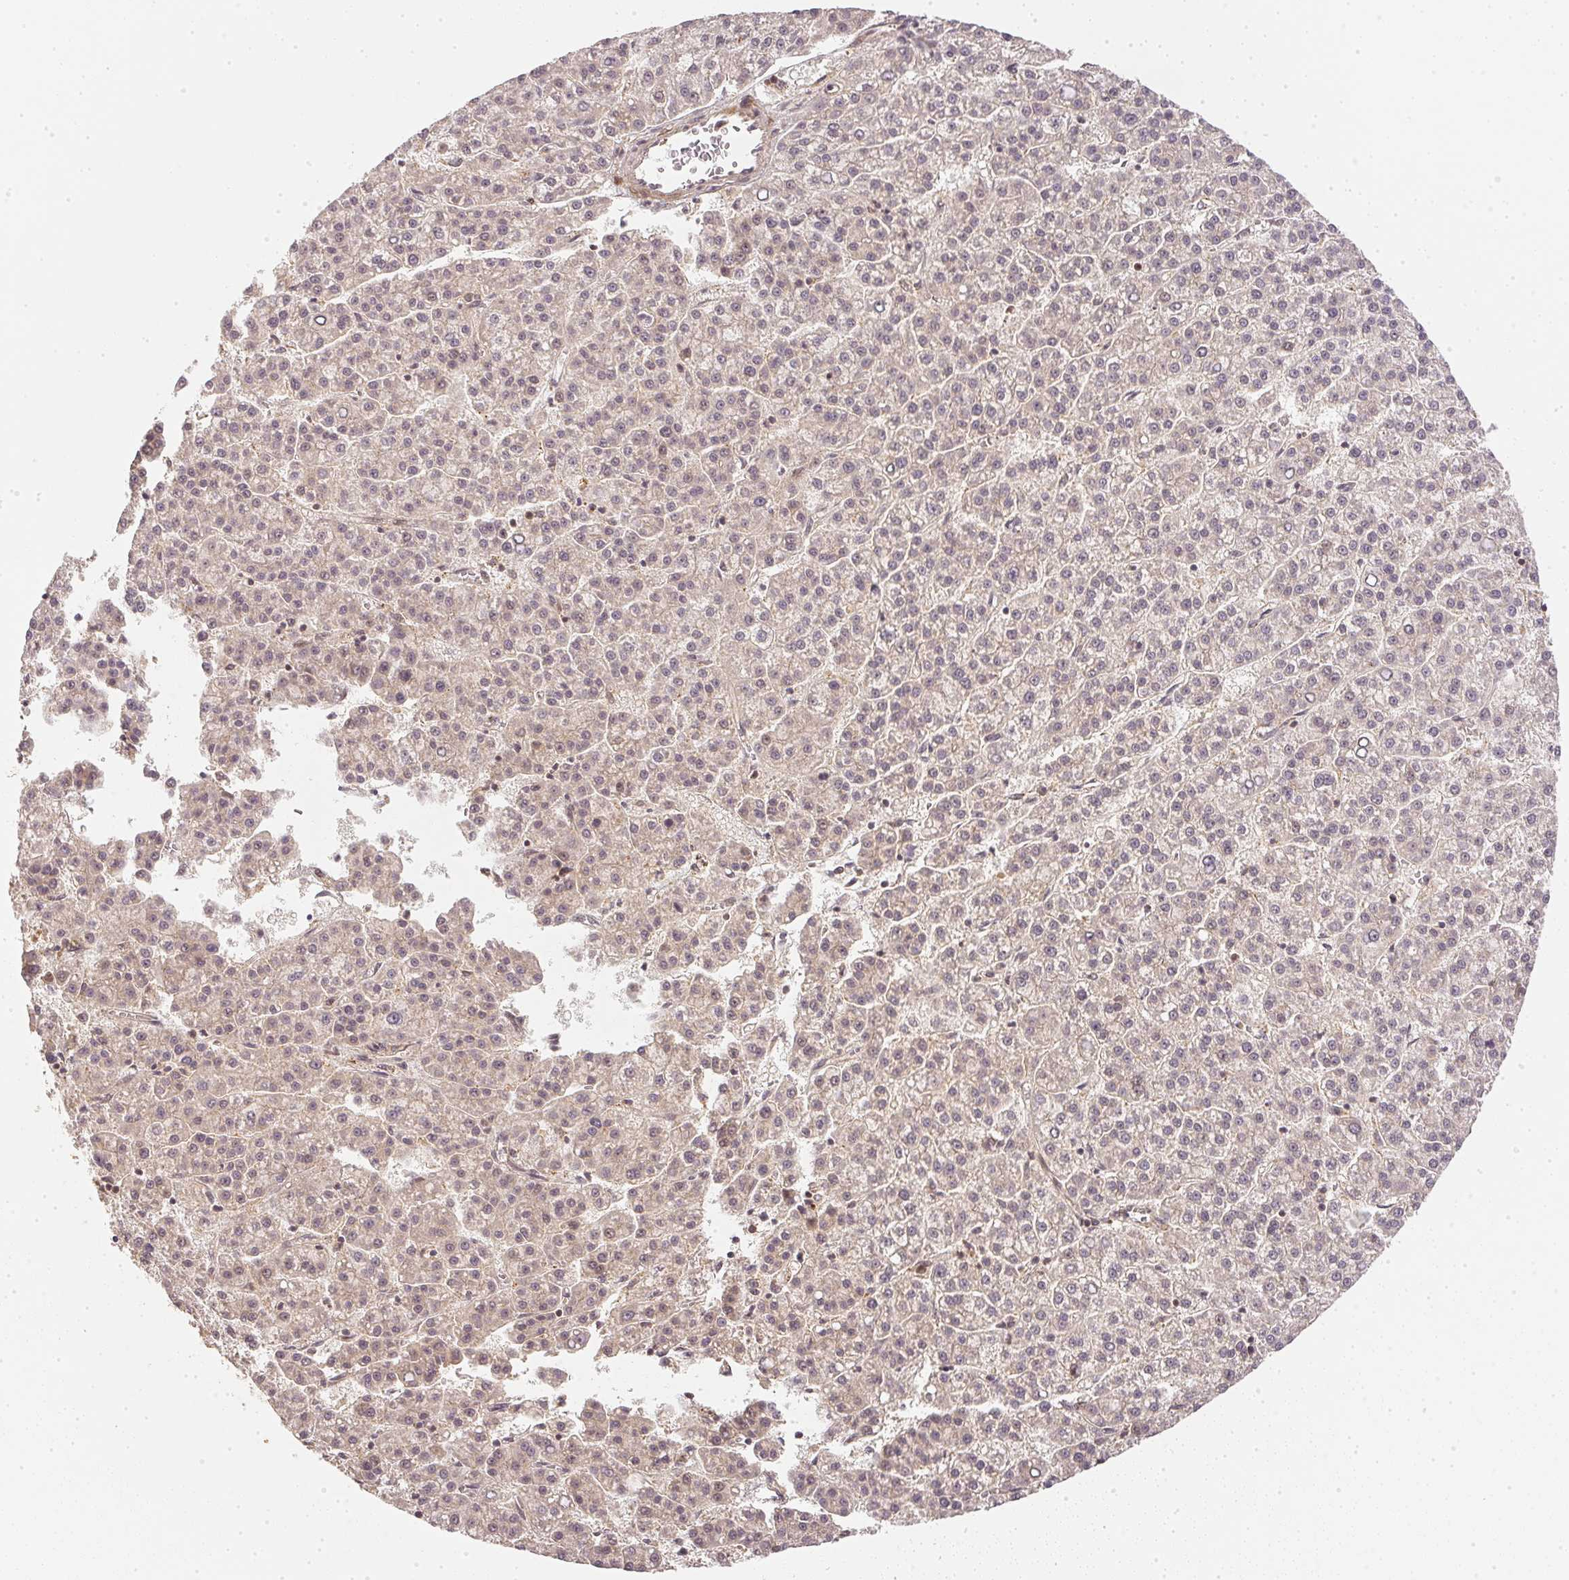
{"staining": {"intensity": "negative", "quantity": "none", "location": "none"}, "tissue": "liver cancer", "cell_type": "Tumor cells", "image_type": "cancer", "snomed": [{"axis": "morphology", "description": "Carcinoma, Hepatocellular, NOS"}, {"axis": "topography", "description": "Liver"}], "caption": "Immunohistochemistry (IHC) image of human liver cancer (hepatocellular carcinoma) stained for a protein (brown), which exhibits no expression in tumor cells.", "gene": "SERPINE1", "patient": {"sex": "female", "age": 58}}